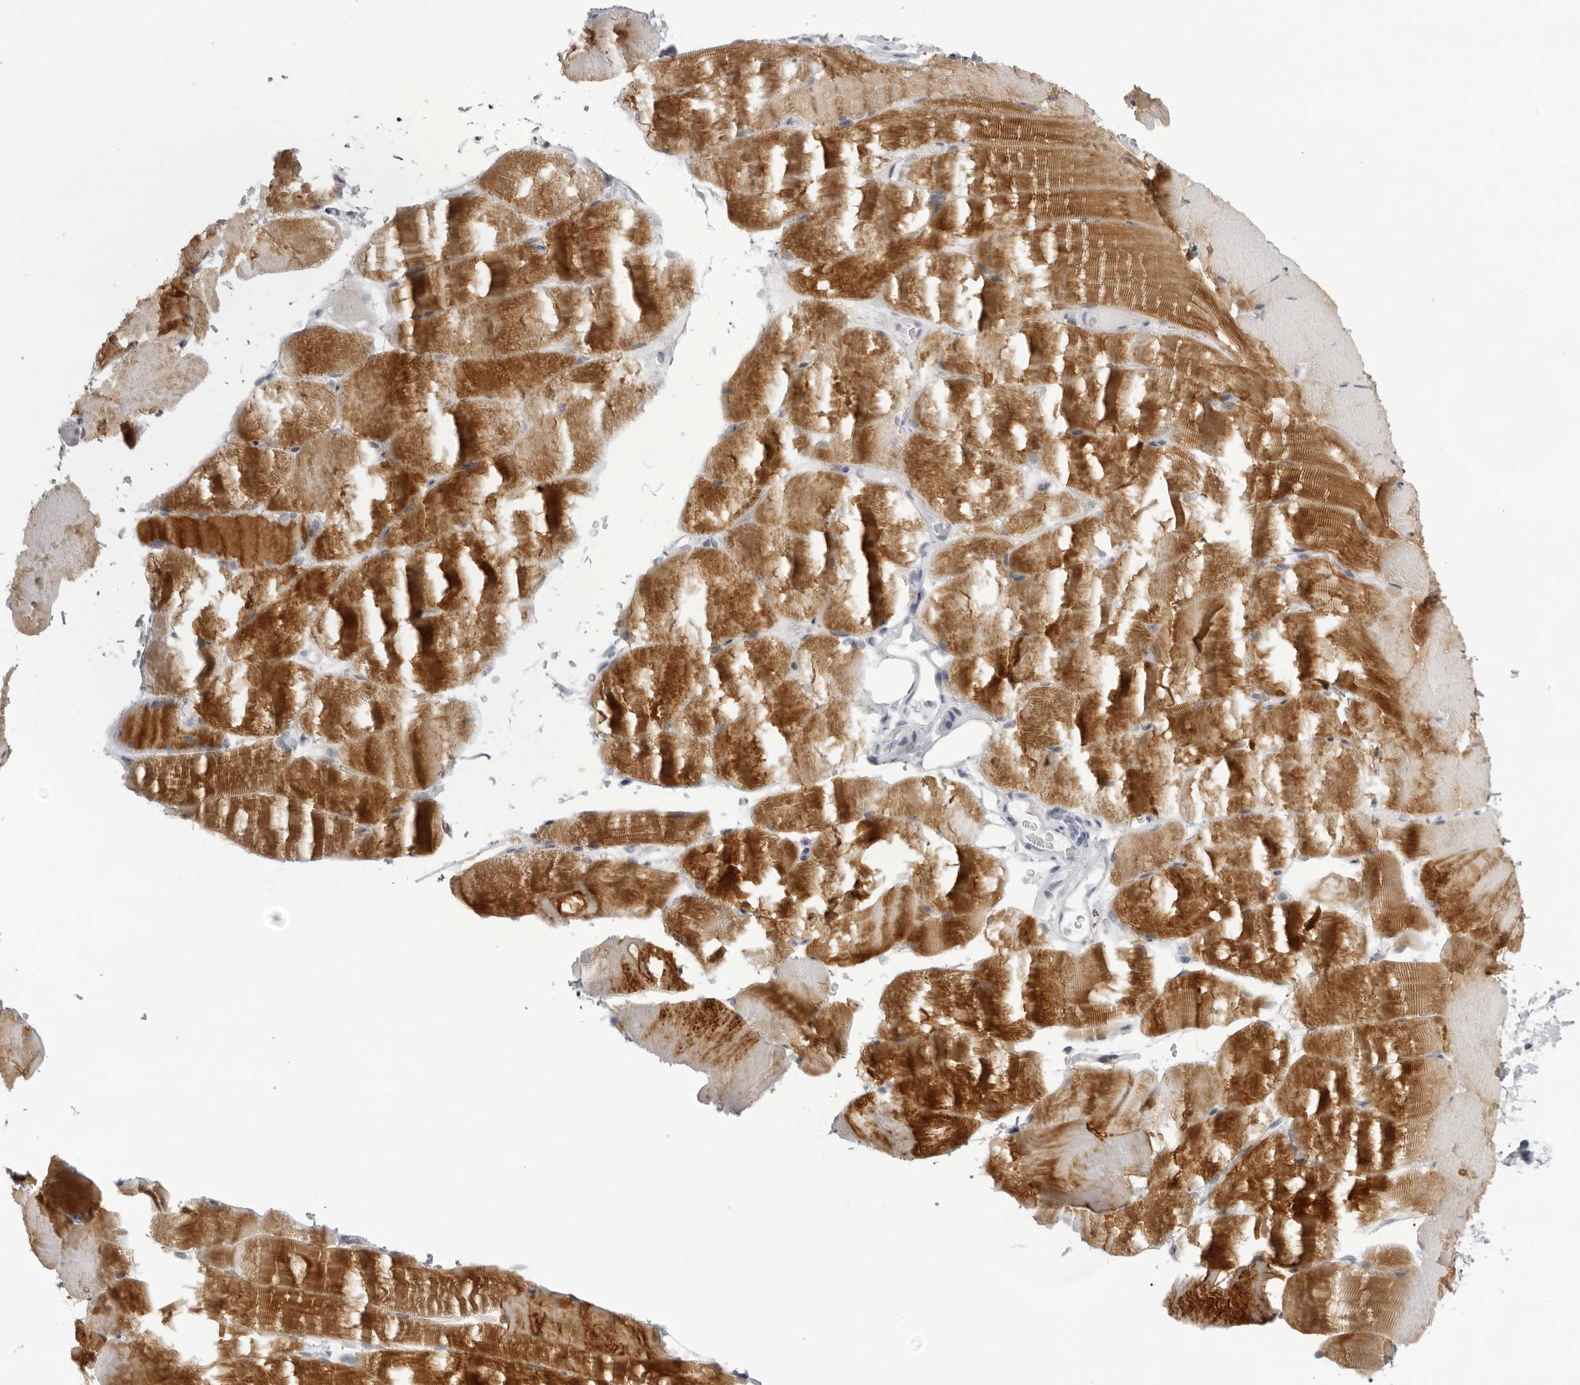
{"staining": {"intensity": "moderate", "quantity": ">75%", "location": "cytoplasmic/membranous"}, "tissue": "skeletal muscle", "cell_type": "Myocytes", "image_type": "normal", "snomed": [{"axis": "morphology", "description": "Normal tissue, NOS"}, {"axis": "topography", "description": "Skeletal muscle"}, {"axis": "topography", "description": "Parathyroid gland"}], "caption": "Skeletal muscle stained for a protein displays moderate cytoplasmic/membranous positivity in myocytes. (Brightfield microscopy of DAB IHC at high magnification).", "gene": "TMOD4", "patient": {"sex": "female", "age": 37}}